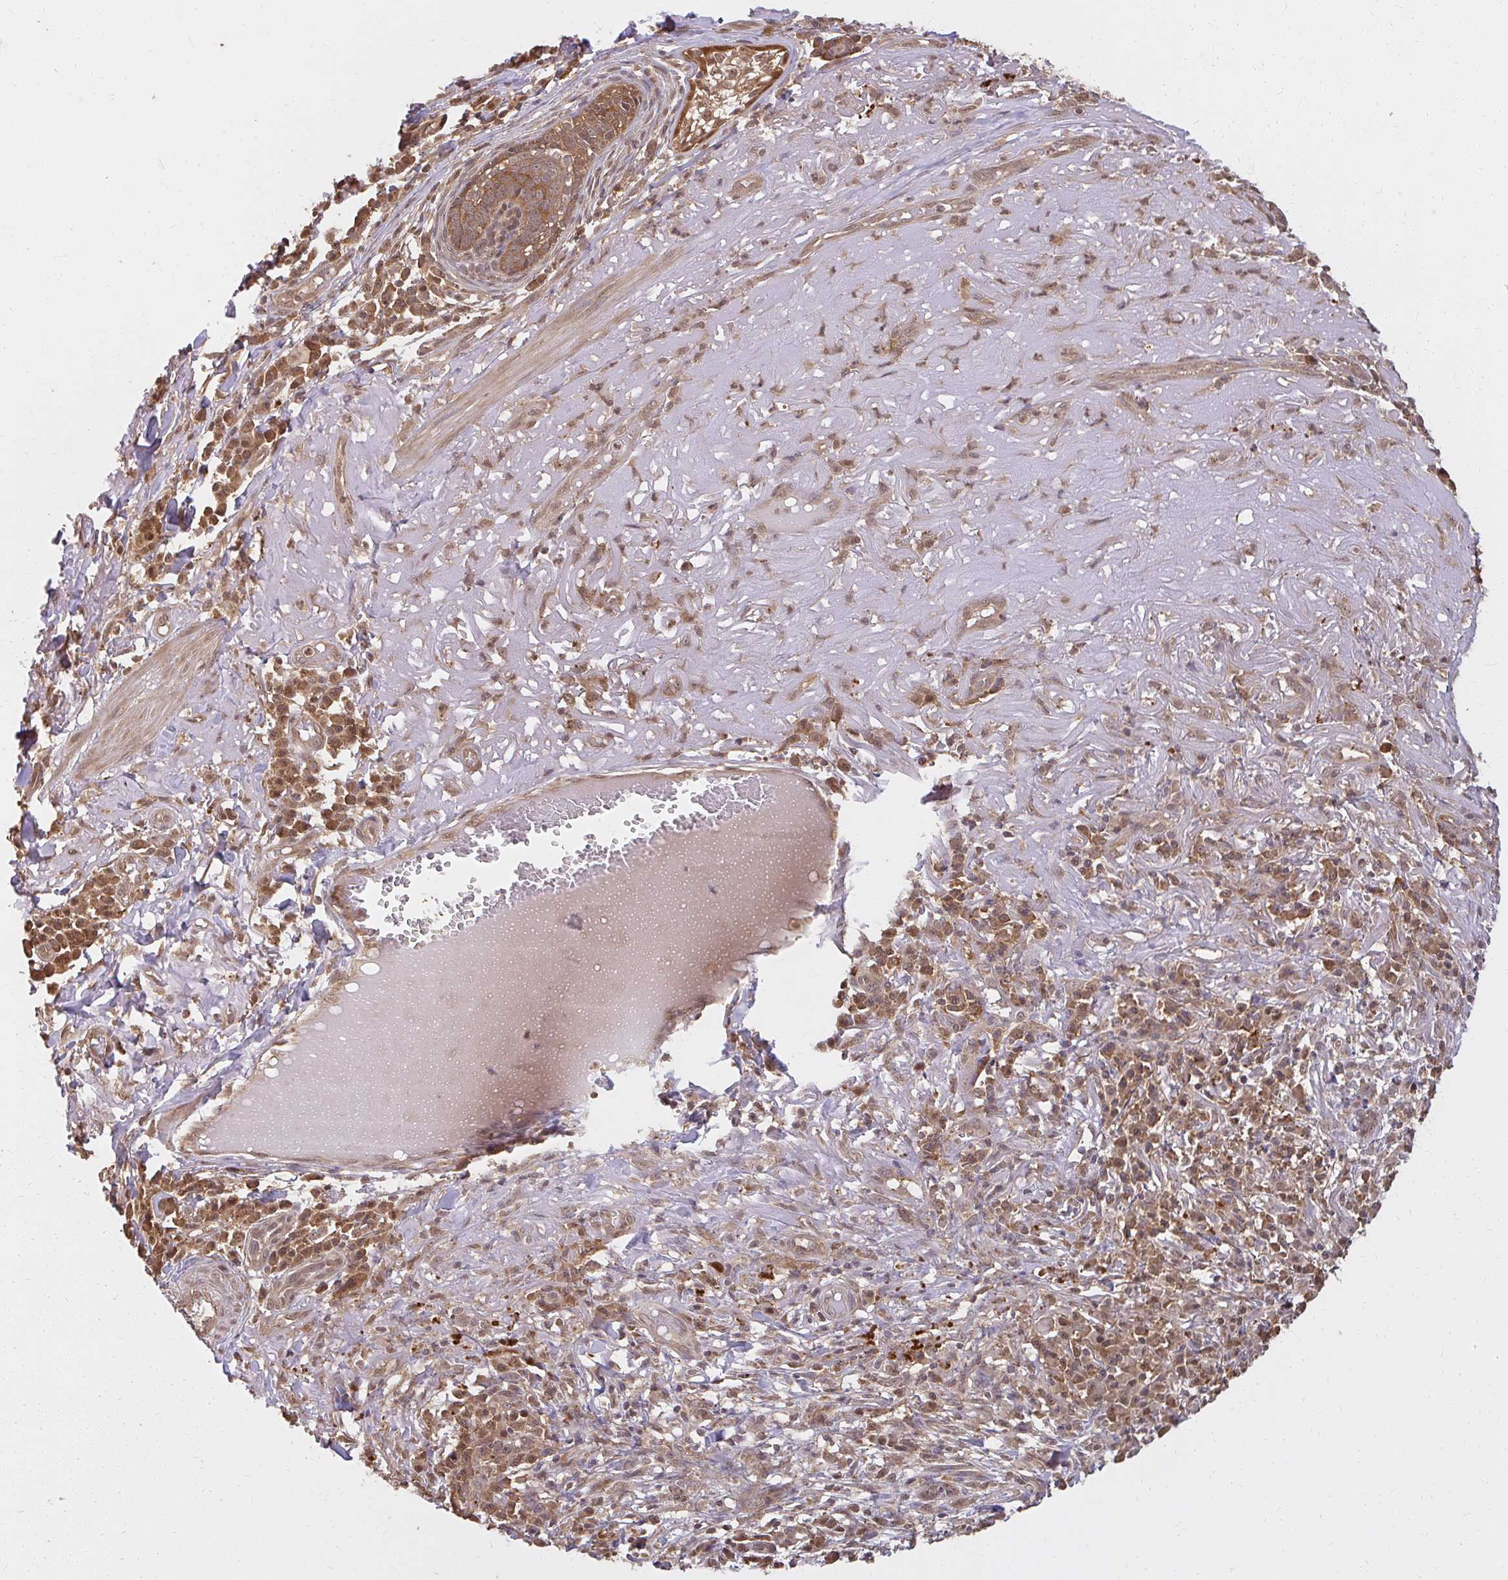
{"staining": {"intensity": "moderate", "quantity": "25%-75%", "location": "cytoplasmic/membranous,nuclear"}, "tissue": "skin cancer", "cell_type": "Tumor cells", "image_type": "cancer", "snomed": [{"axis": "morphology", "description": "Basal cell carcinoma"}, {"axis": "topography", "description": "Skin"}], "caption": "This is an image of immunohistochemistry staining of skin cancer (basal cell carcinoma), which shows moderate positivity in the cytoplasmic/membranous and nuclear of tumor cells.", "gene": "LARS2", "patient": {"sex": "female", "age": 93}}